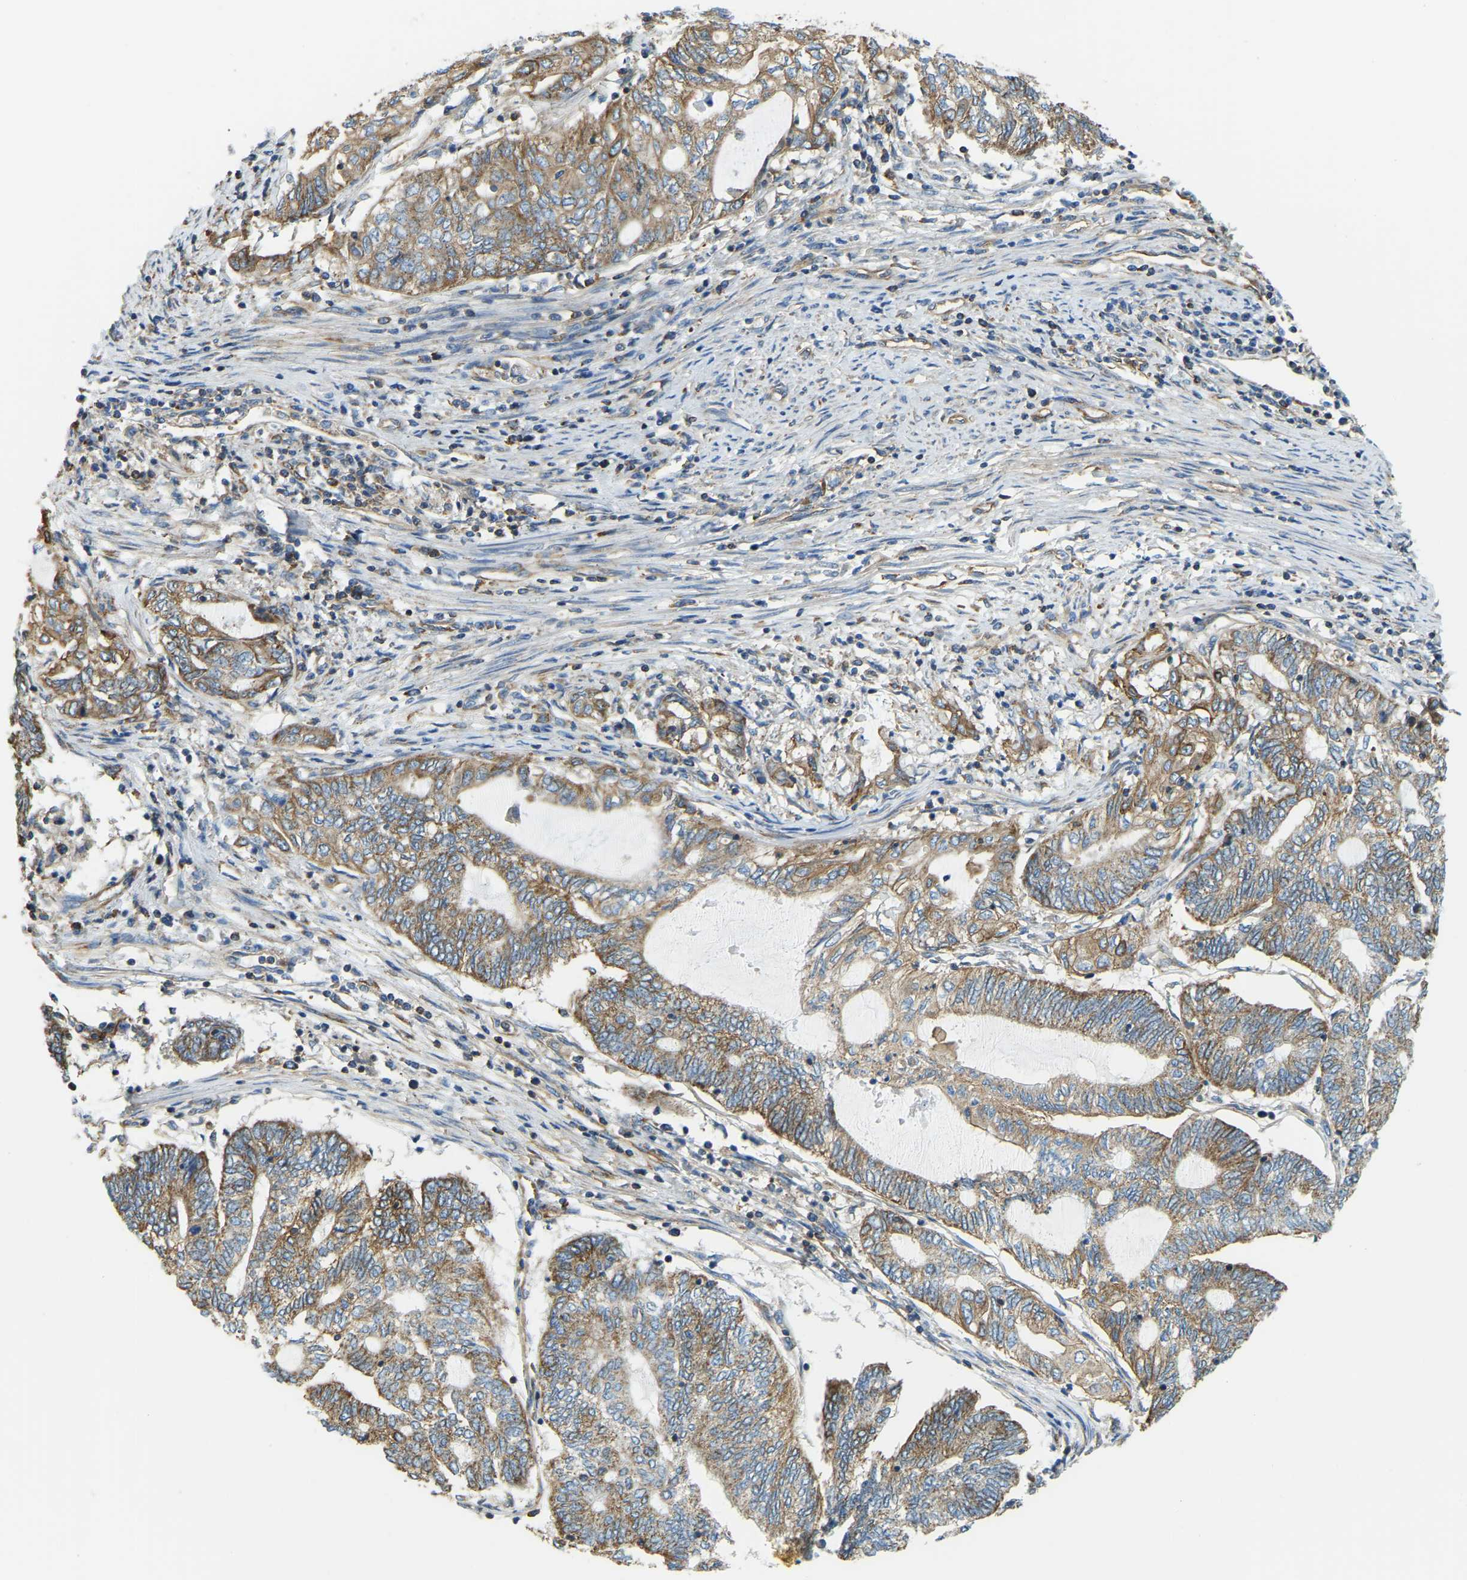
{"staining": {"intensity": "moderate", "quantity": ">75%", "location": "cytoplasmic/membranous"}, "tissue": "endometrial cancer", "cell_type": "Tumor cells", "image_type": "cancer", "snomed": [{"axis": "morphology", "description": "Adenocarcinoma, NOS"}, {"axis": "topography", "description": "Uterus"}, {"axis": "topography", "description": "Endometrium"}], "caption": "About >75% of tumor cells in human endometrial cancer (adenocarcinoma) display moderate cytoplasmic/membranous protein positivity as visualized by brown immunohistochemical staining.", "gene": "AHNAK", "patient": {"sex": "female", "age": 70}}